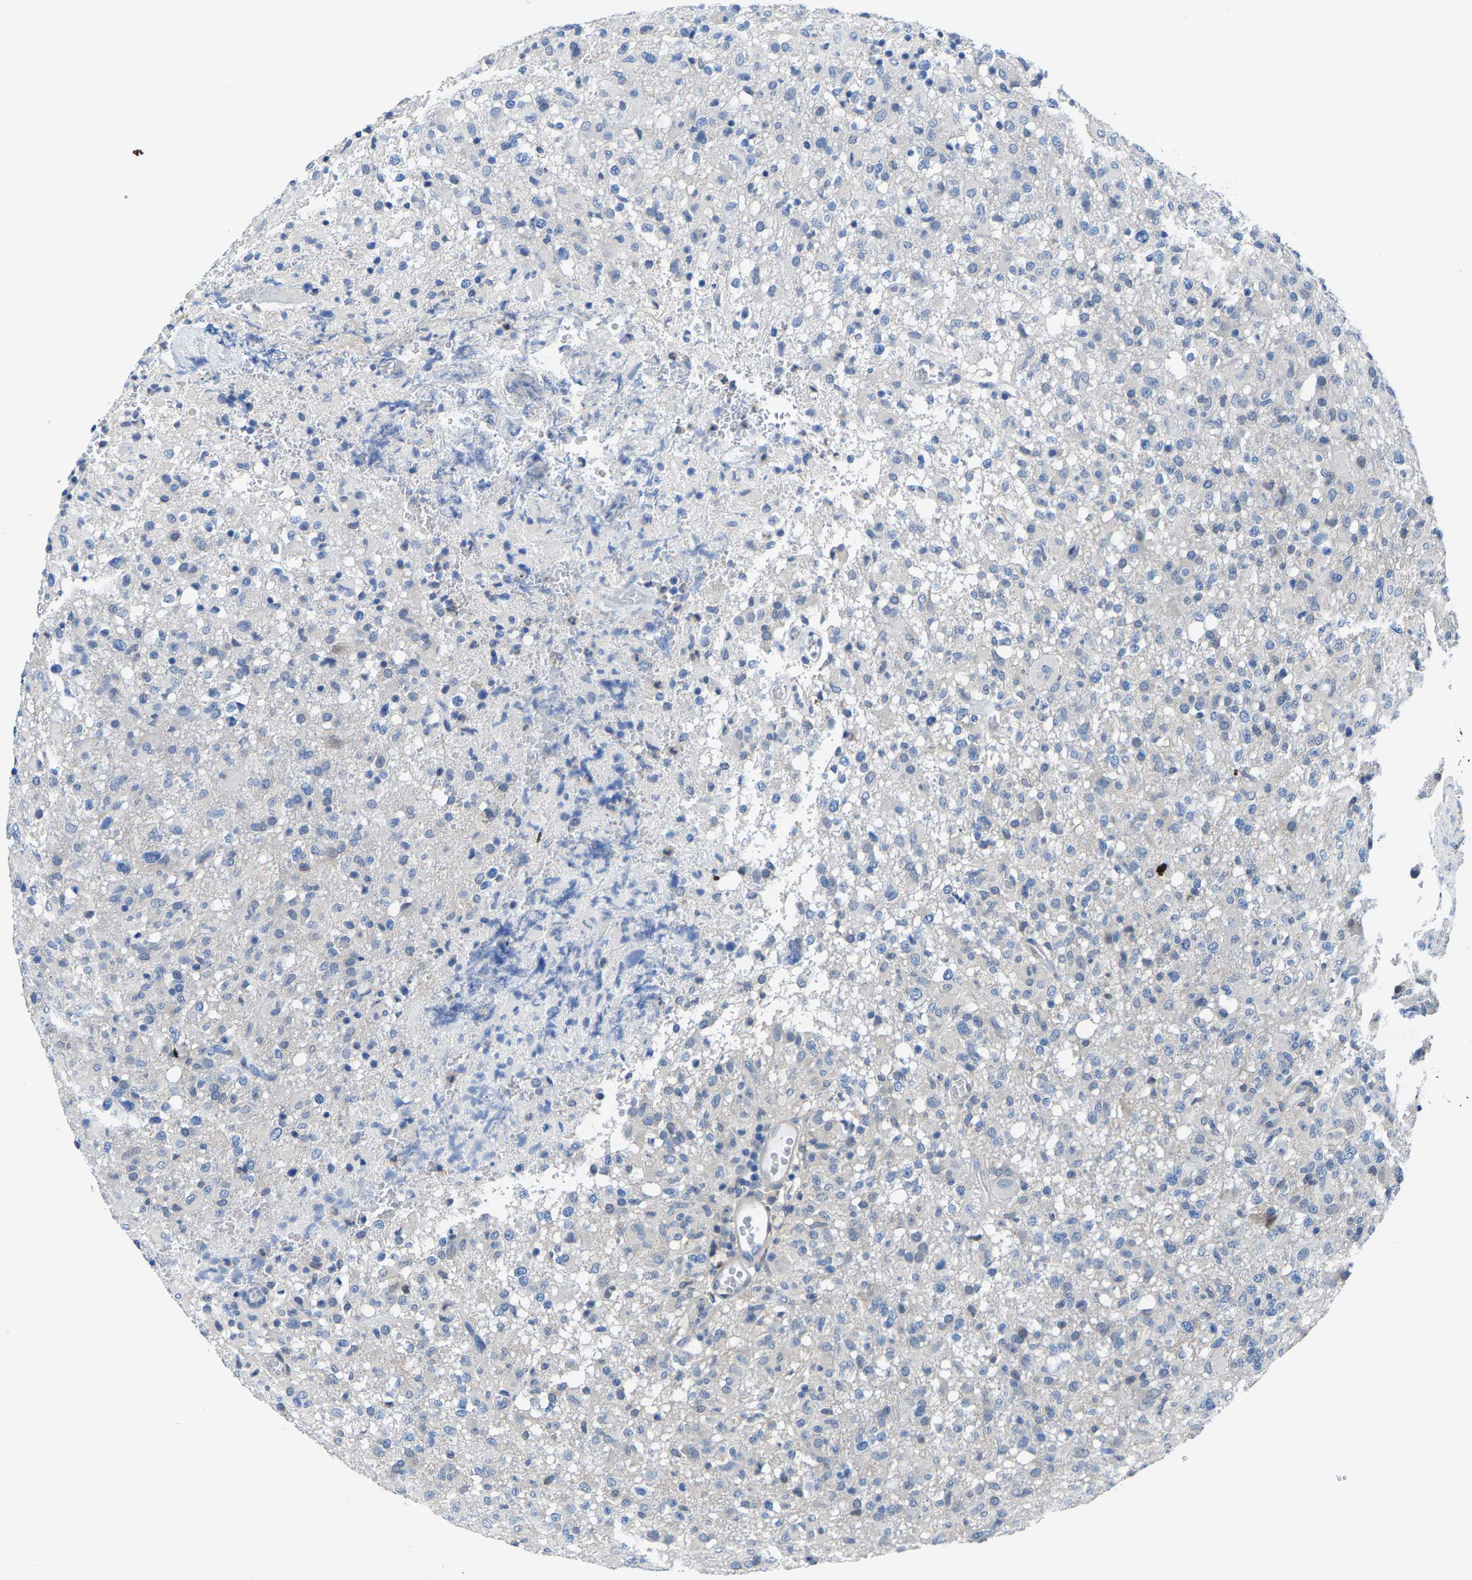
{"staining": {"intensity": "negative", "quantity": "none", "location": "none"}, "tissue": "glioma", "cell_type": "Tumor cells", "image_type": "cancer", "snomed": [{"axis": "morphology", "description": "Glioma, malignant, High grade"}, {"axis": "topography", "description": "Brain"}], "caption": "An image of human malignant glioma (high-grade) is negative for staining in tumor cells. (DAB immunohistochemistry with hematoxylin counter stain).", "gene": "SSH3", "patient": {"sex": "female", "age": 57}}